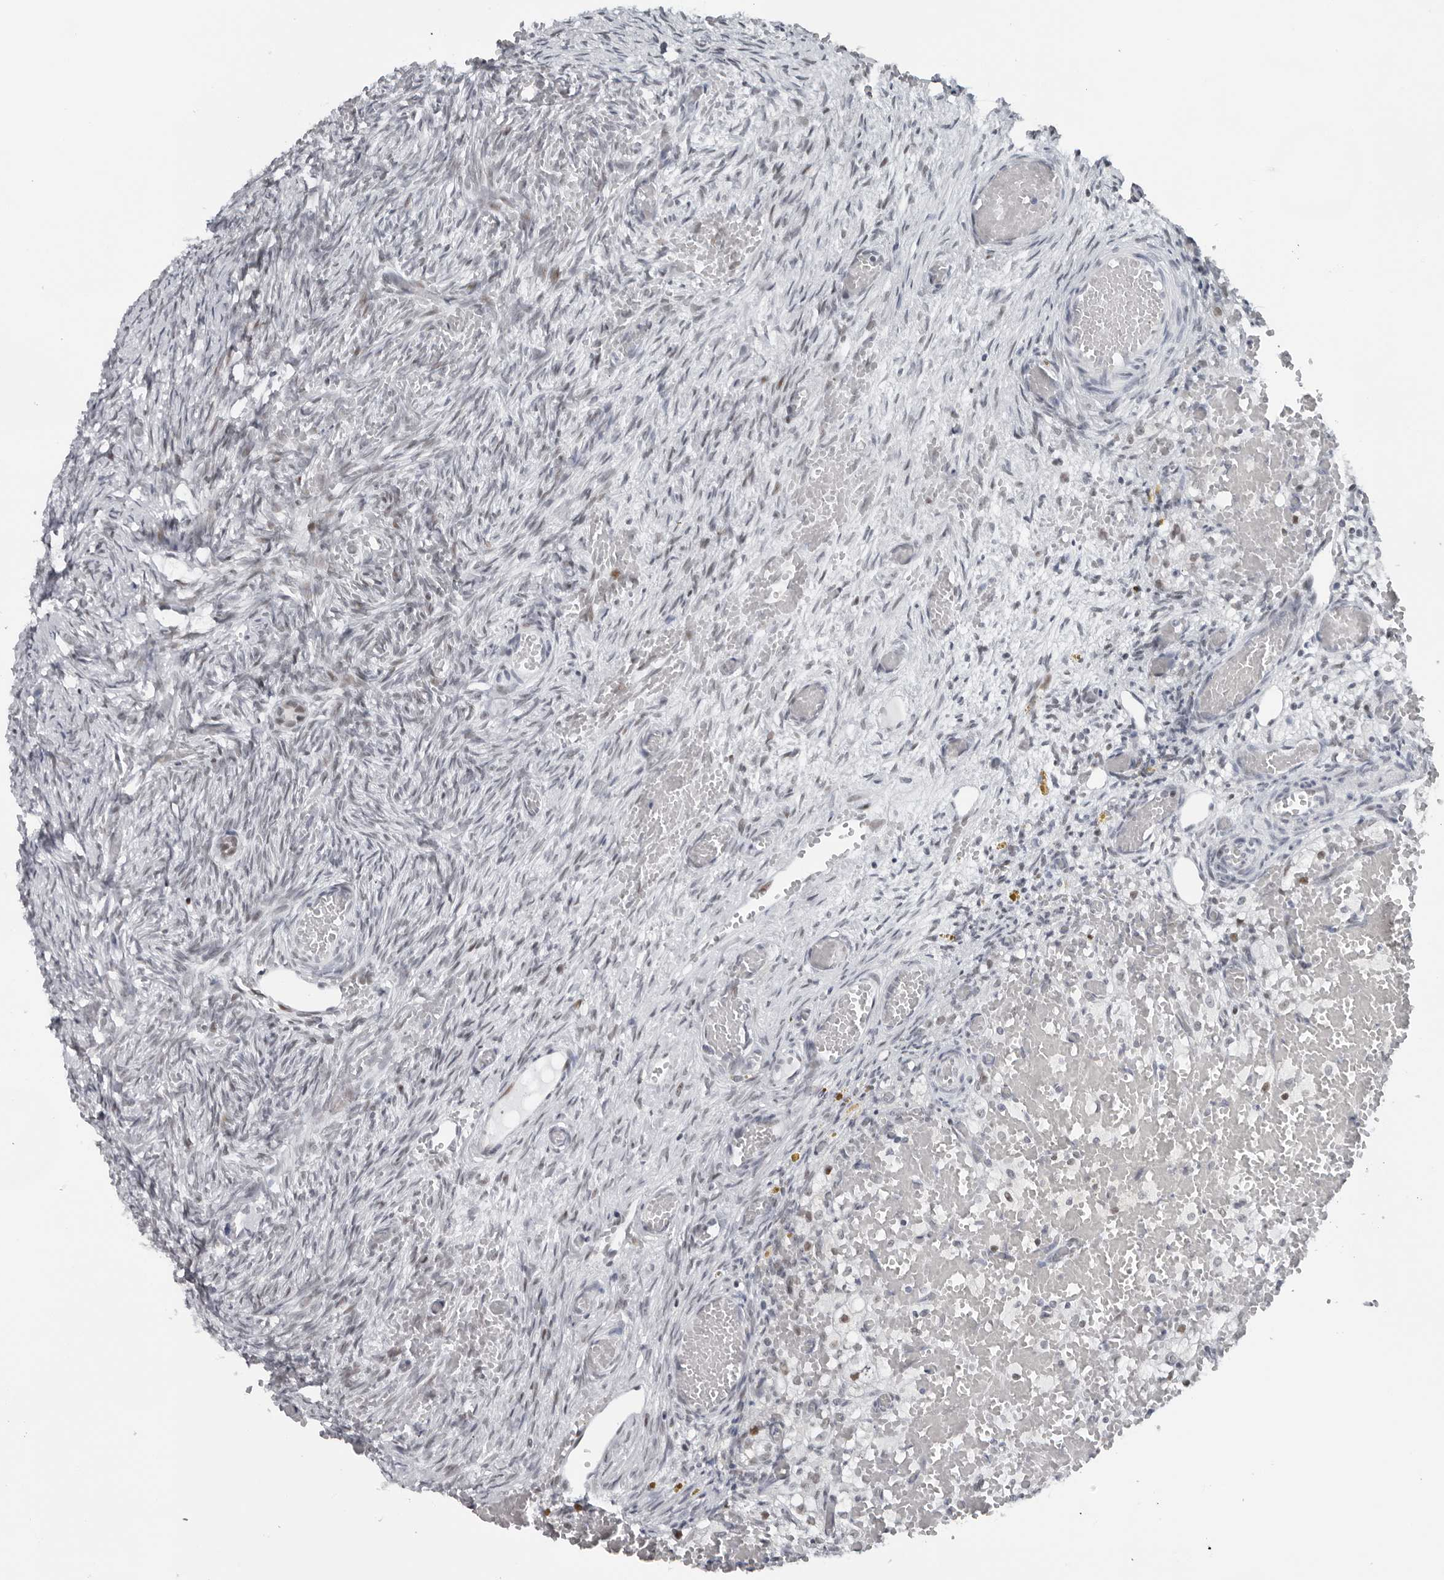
{"staining": {"intensity": "negative", "quantity": "none", "location": "none"}, "tissue": "ovary", "cell_type": "Follicle cells", "image_type": "normal", "snomed": [{"axis": "morphology", "description": "Adenocarcinoma, NOS"}, {"axis": "topography", "description": "Endometrium"}], "caption": "This is an immunohistochemistry image of benign human ovary. There is no staining in follicle cells.", "gene": "PPP1R42", "patient": {"sex": "female", "age": 32}}